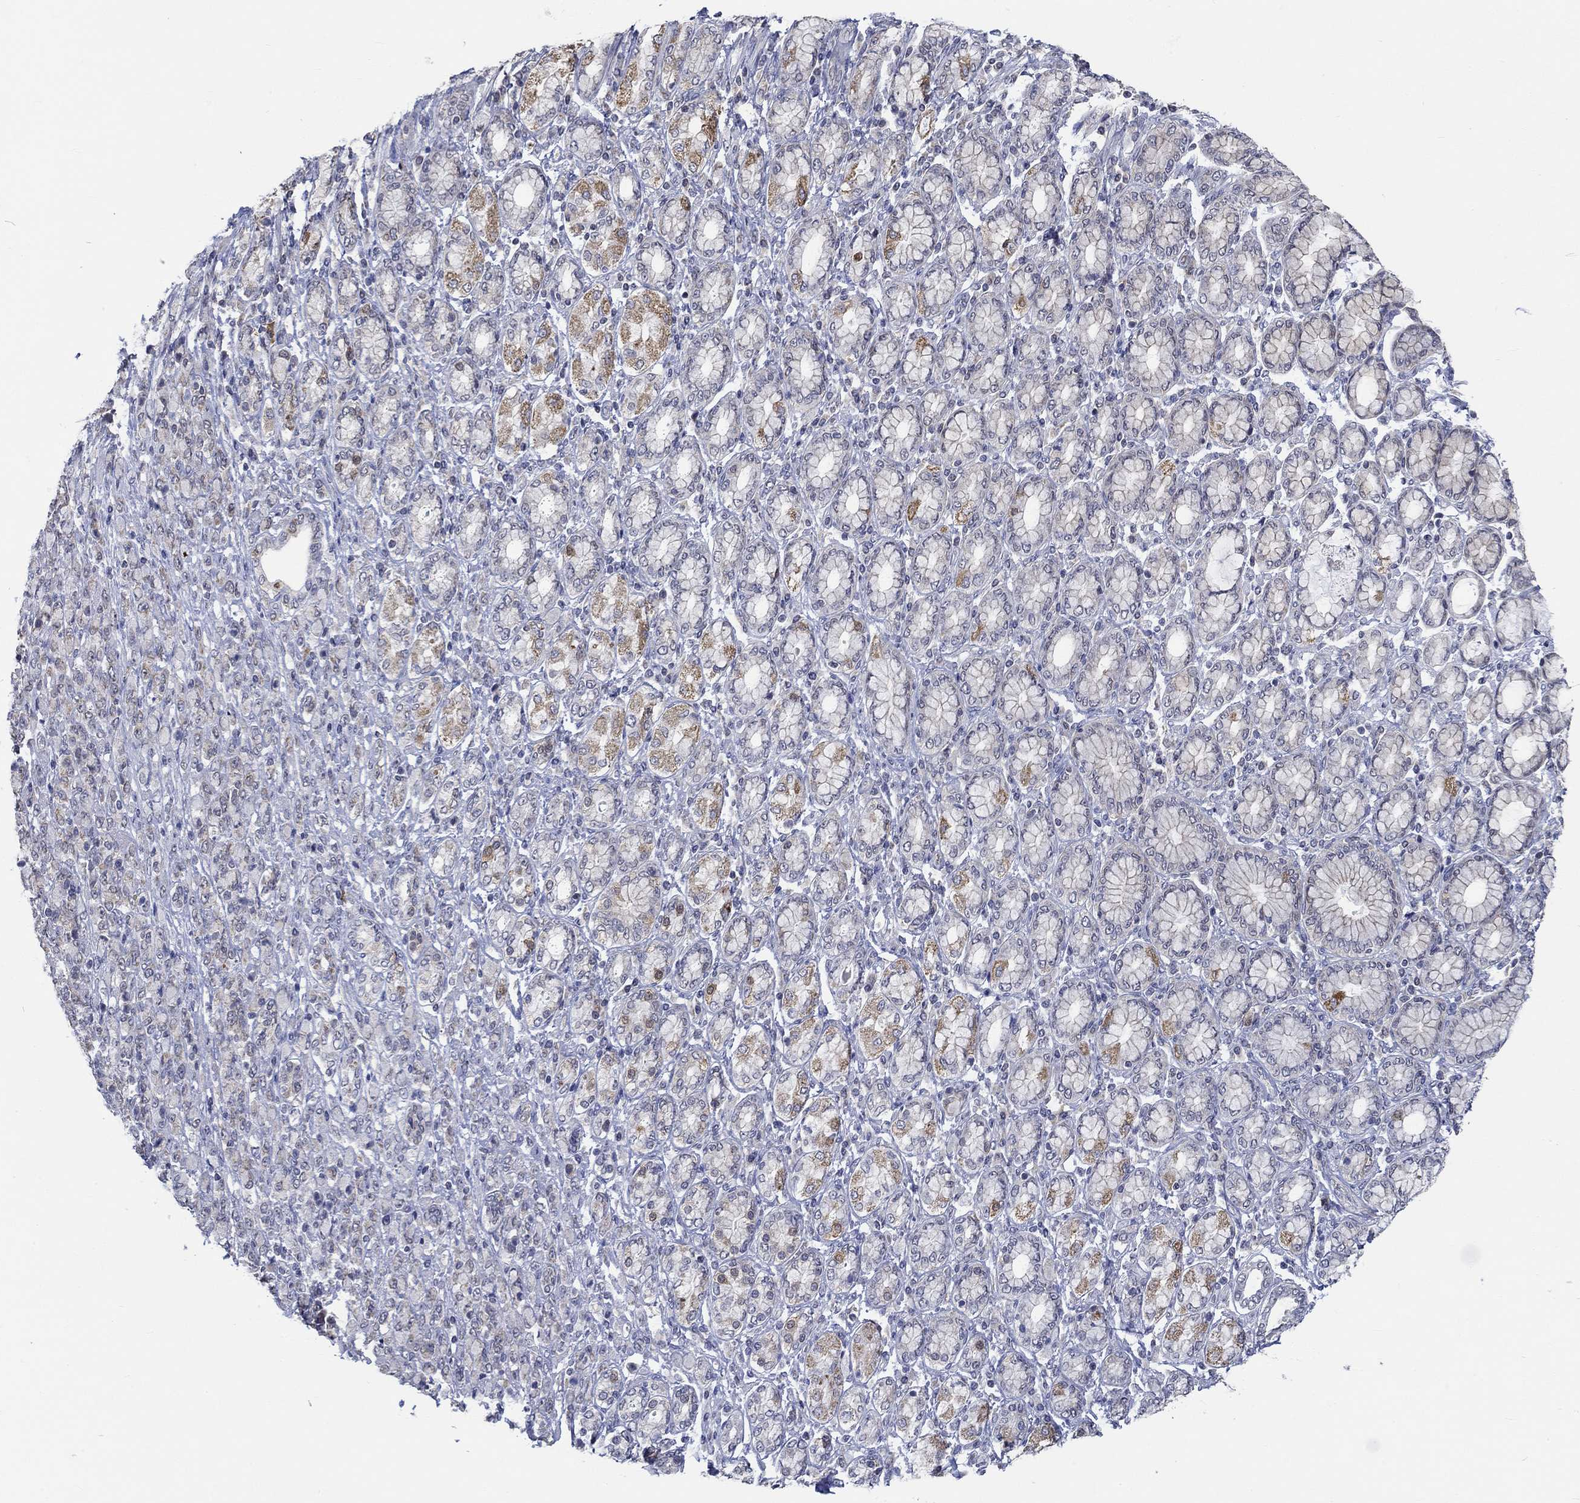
{"staining": {"intensity": "moderate", "quantity": "<25%", "location": "cytoplasmic/membranous"}, "tissue": "stomach cancer", "cell_type": "Tumor cells", "image_type": "cancer", "snomed": [{"axis": "morphology", "description": "Normal tissue, NOS"}, {"axis": "morphology", "description": "Adenocarcinoma, NOS"}, {"axis": "topography", "description": "Stomach"}], "caption": "Human adenocarcinoma (stomach) stained for a protein (brown) shows moderate cytoplasmic/membranous positive positivity in about <25% of tumor cells.", "gene": "WASF1", "patient": {"sex": "female", "age": 79}}